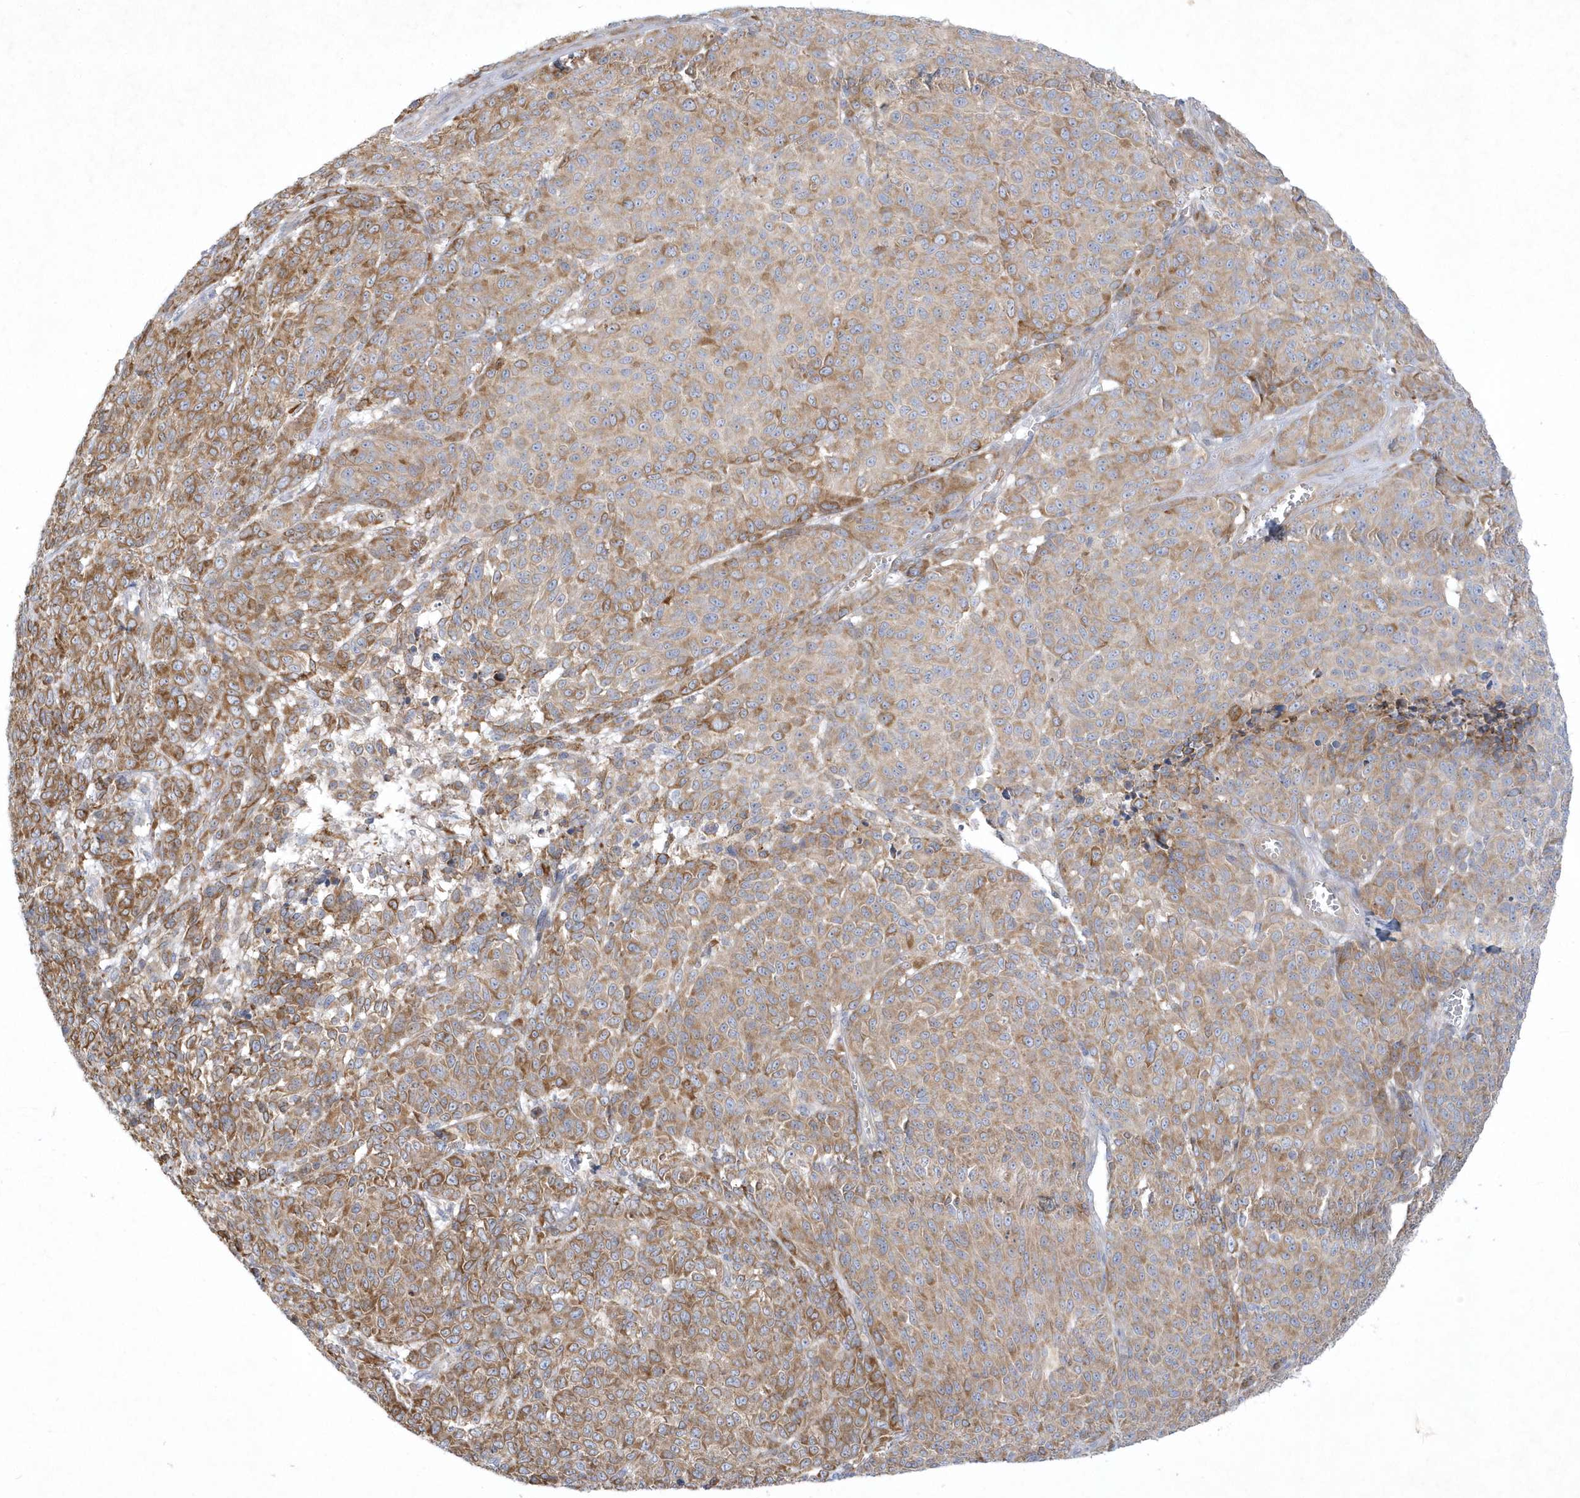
{"staining": {"intensity": "moderate", "quantity": ">75%", "location": "cytoplasmic/membranous"}, "tissue": "melanoma", "cell_type": "Tumor cells", "image_type": "cancer", "snomed": [{"axis": "morphology", "description": "Malignant melanoma, NOS"}, {"axis": "topography", "description": "Skin"}], "caption": "Malignant melanoma was stained to show a protein in brown. There is medium levels of moderate cytoplasmic/membranous positivity in approximately >75% of tumor cells.", "gene": "LARS1", "patient": {"sex": "male", "age": 49}}